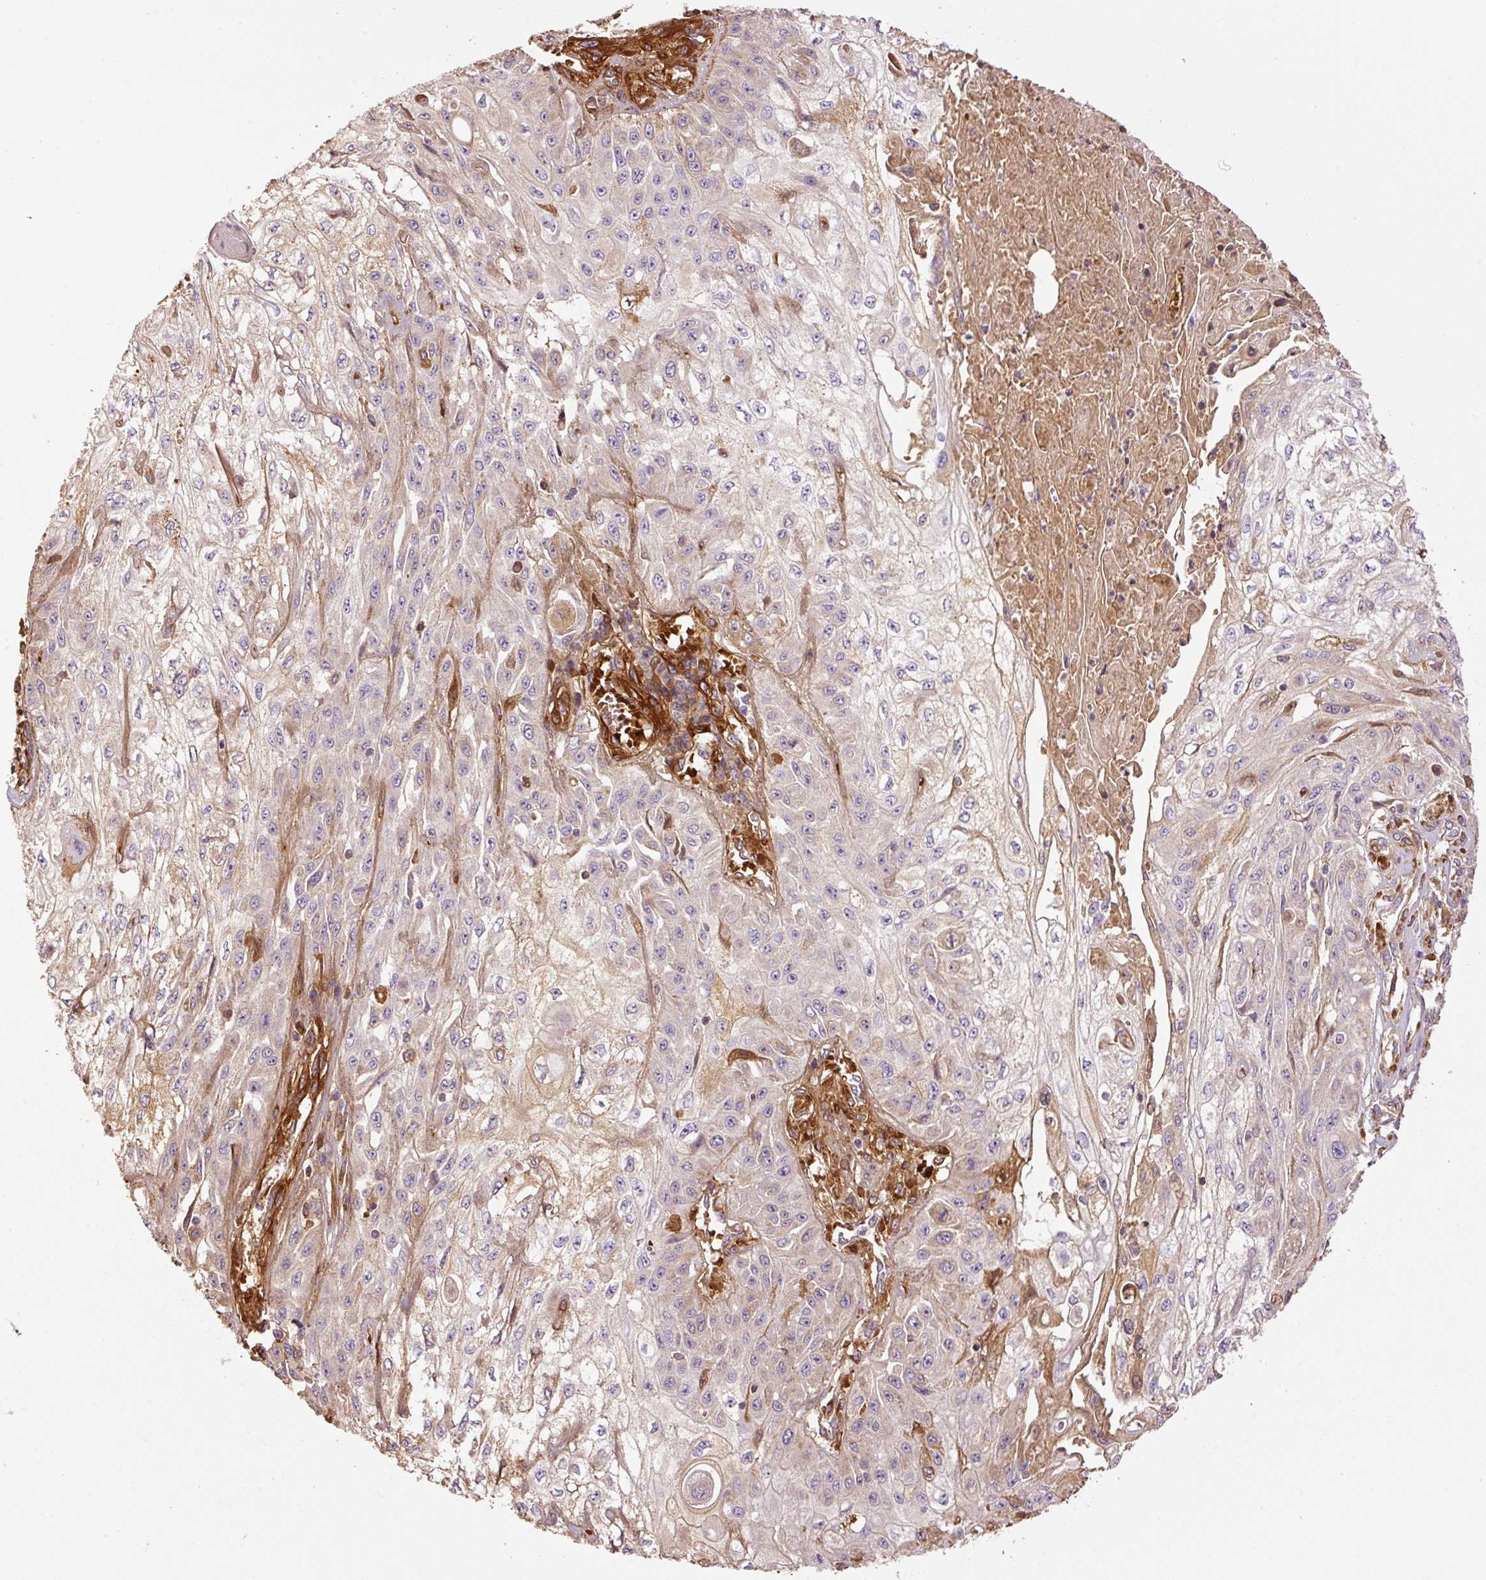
{"staining": {"intensity": "negative", "quantity": "none", "location": "none"}, "tissue": "skin cancer", "cell_type": "Tumor cells", "image_type": "cancer", "snomed": [{"axis": "morphology", "description": "Squamous cell carcinoma, NOS"}, {"axis": "morphology", "description": "Squamous cell carcinoma, metastatic, NOS"}, {"axis": "topography", "description": "Skin"}, {"axis": "topography", "description": "Lymph node"}], "caption": "Immunohistochemistry (IHC) histopathology image of skin squamous cell carcinoma stained for a protein (brown), which shows no expression in tumor cells.", "gene": "NID2", "patient": {"sex": "male", "age": 75}}